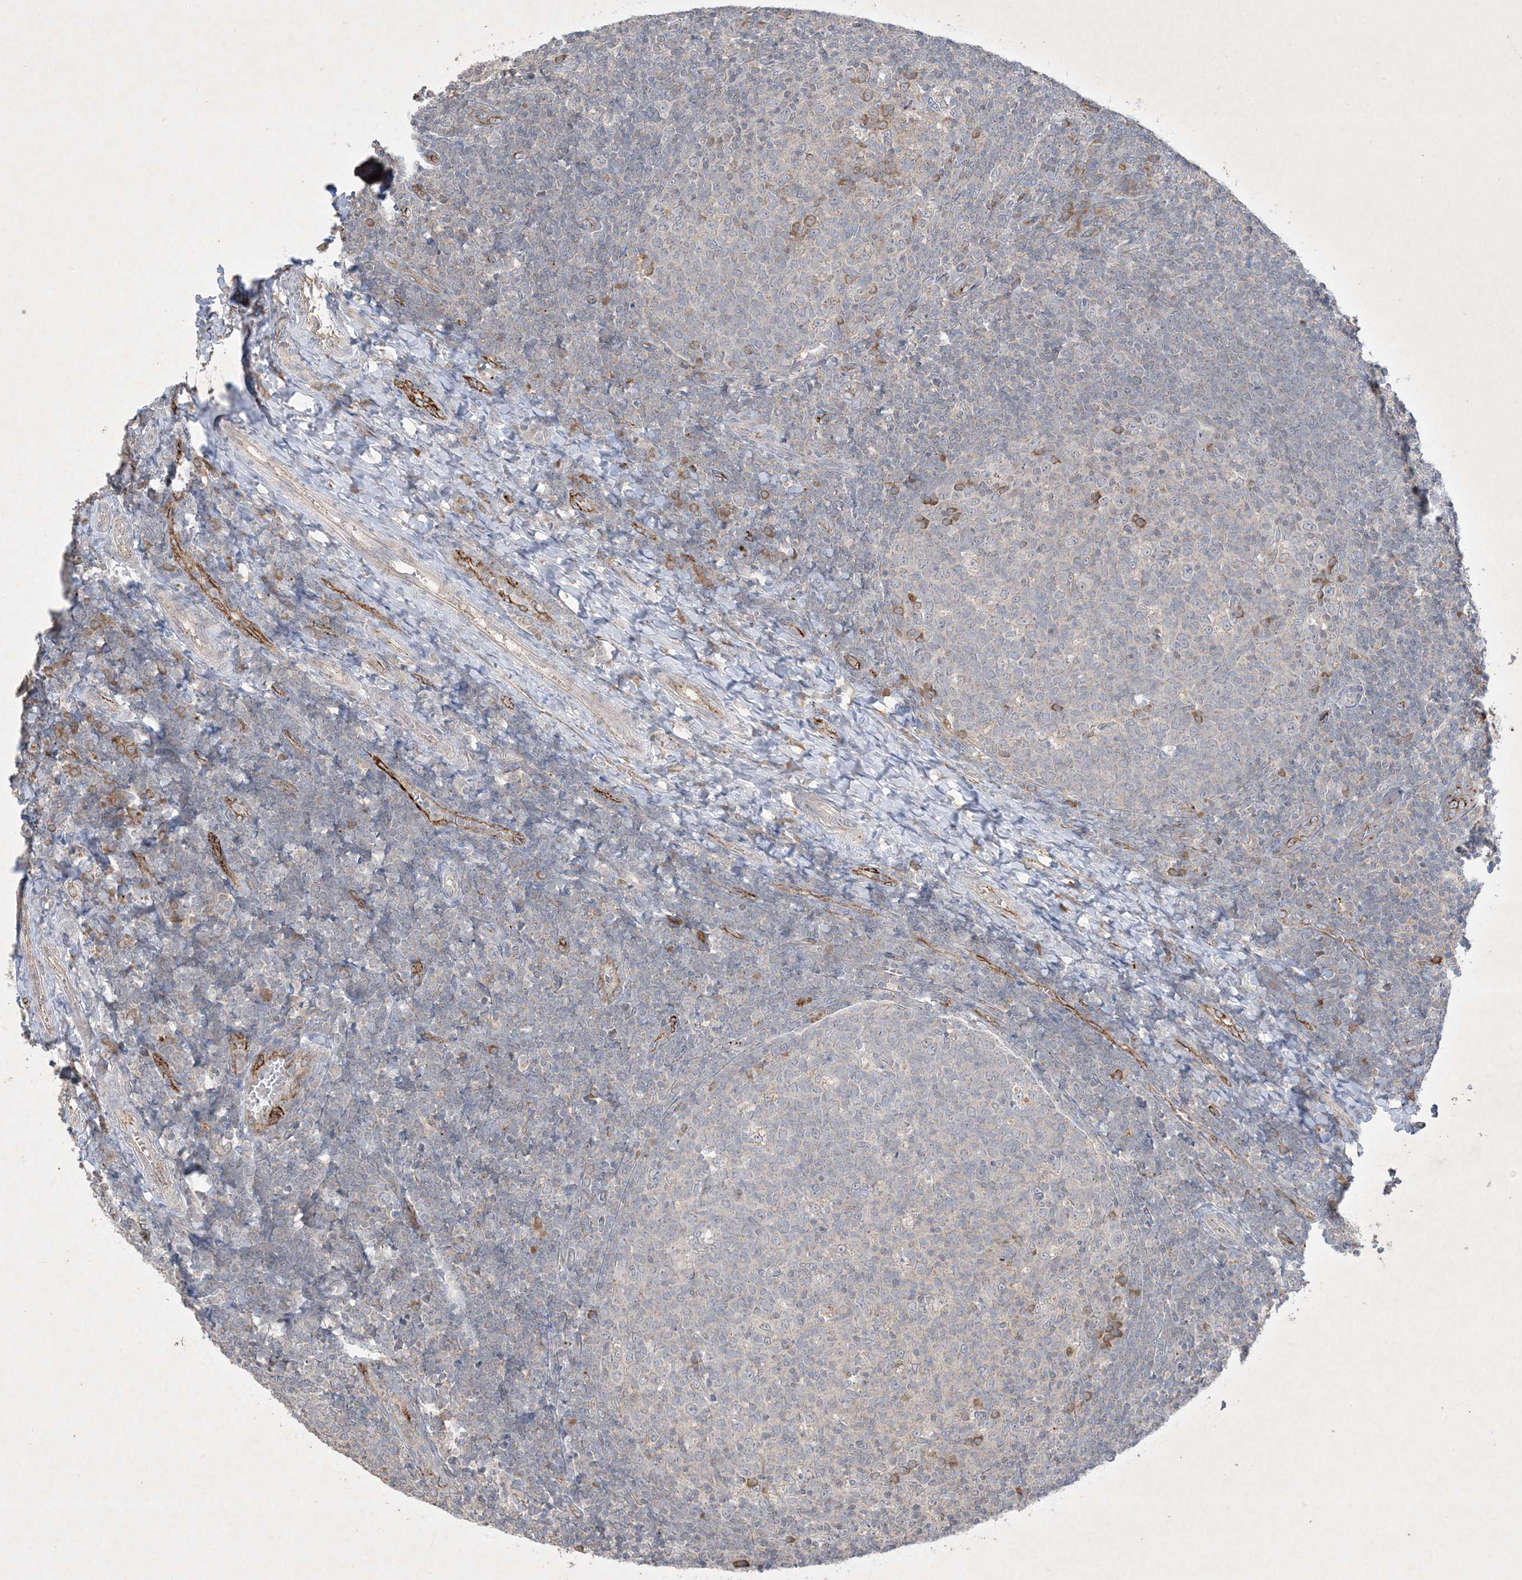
{"staining": {"intensity": "moderate", "quantity": "<25%", "location": "cytoplasmic/membranous"}, "tissue": "tonsil", "cell_type": "Germinal center cells", "image_type": "normal", "snomed": [{"axis": "morphology", "description": "Normal tissue, NOS"}, {"axis": "topography", "description": "Tonsil"}], "caption": "Immunohistochemical staining of unremarkable tonsil displays moderate cytoplasmic/membranous protein expression in approximately <25% of germinal center cells. The staining was performed using DAB, with brown indicating positive protein expression. Nuclei are stained blue with hematoxylin.", "gene": "PRSS36", "patient": {"sex": "female", "age": 19}}